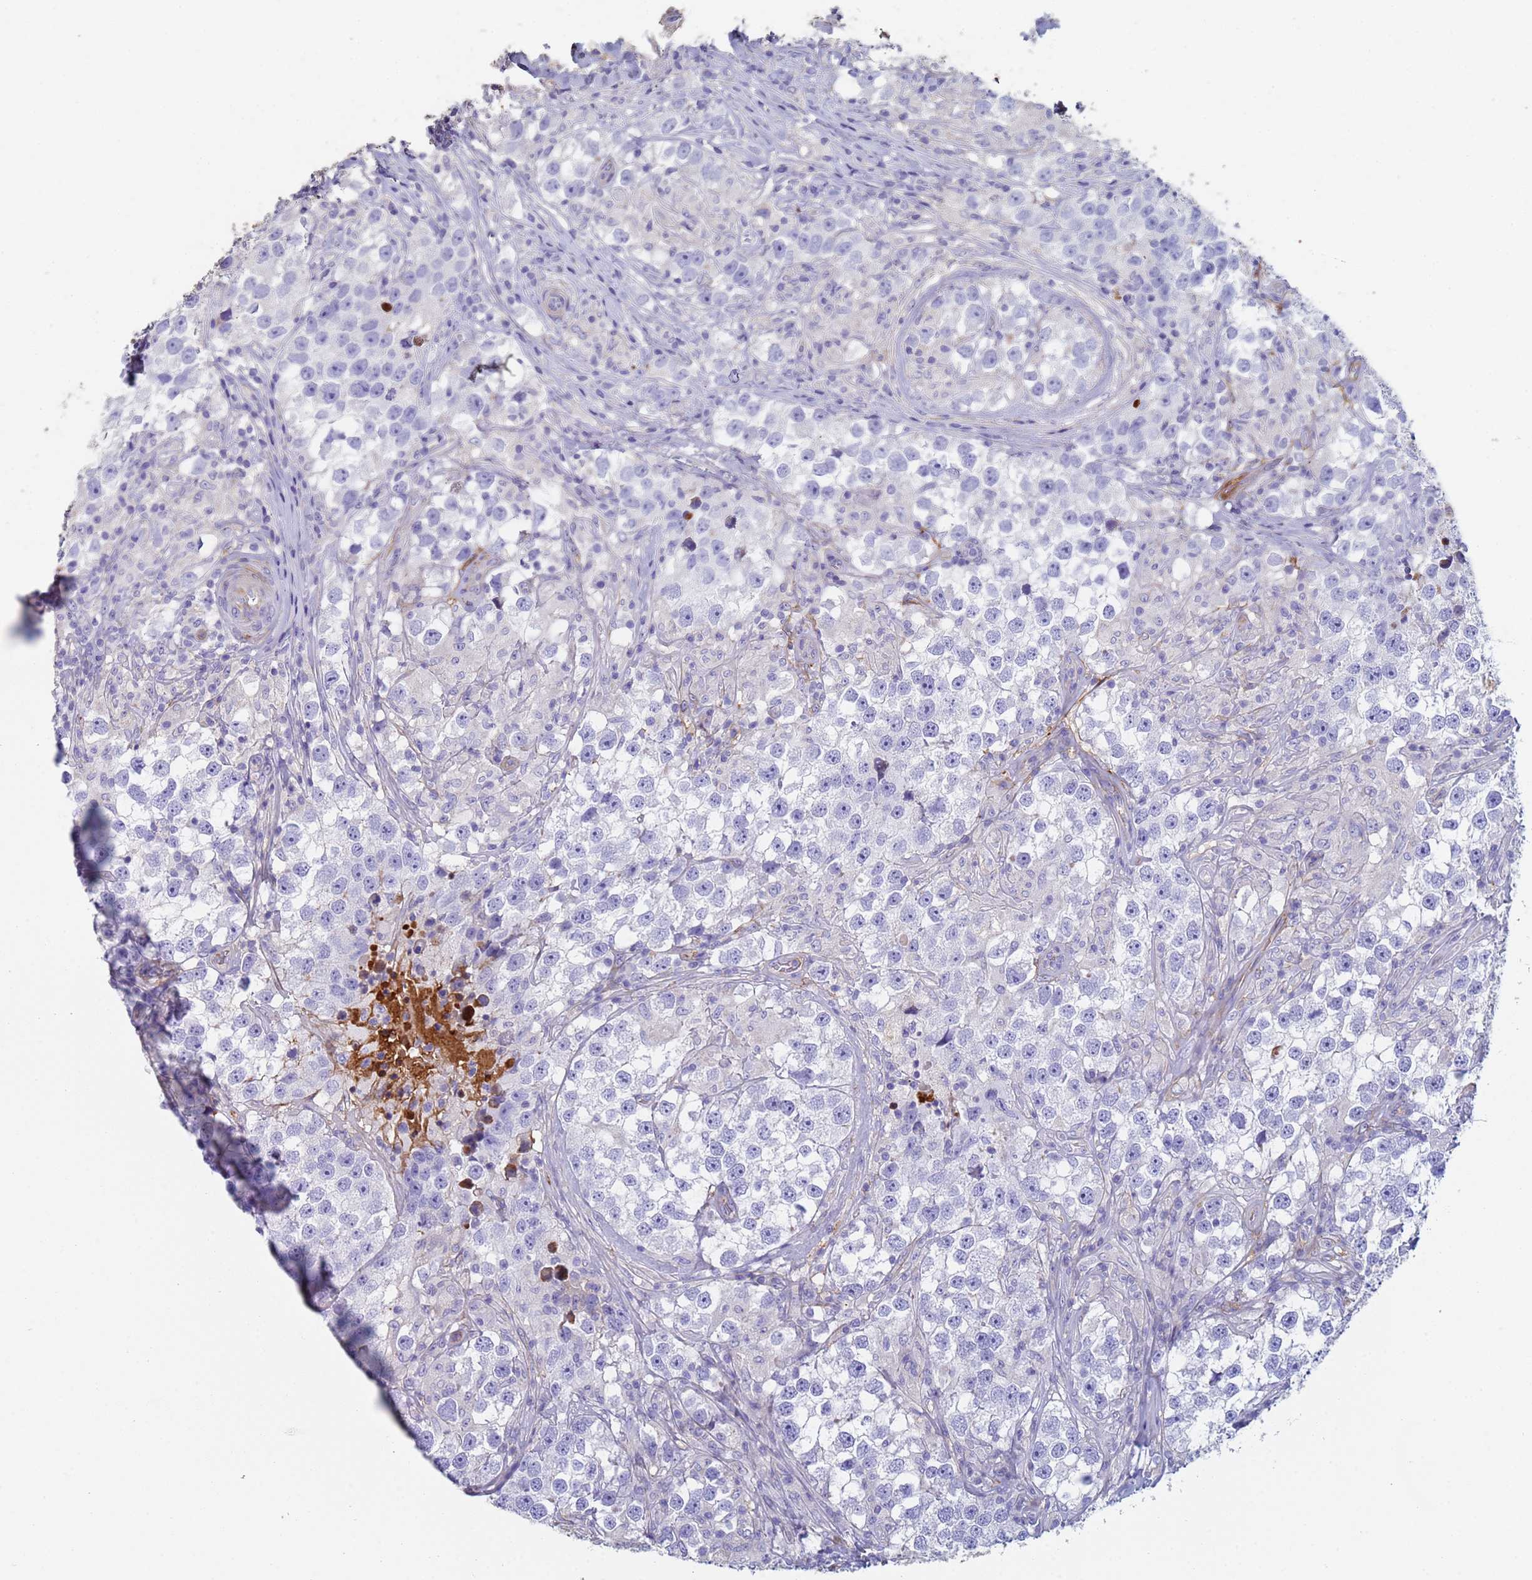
{"staining": {"intensity": "negative", "quantity": "none", "location": "none"}, "tissue": "testis cancer", "cell_type": "Tumor cells", "image_type": "cancer", "snomed": [{"axis": "morphology", "description": "Seminoma, NOS"}, {"axis": "topography", "description": "Testis"}], "caption": "Protein analysis of testis cancer reveals no significant expression in tumor cells.", "gene": "ABCA8", "patient": {"sex": "male", "age": 46}}